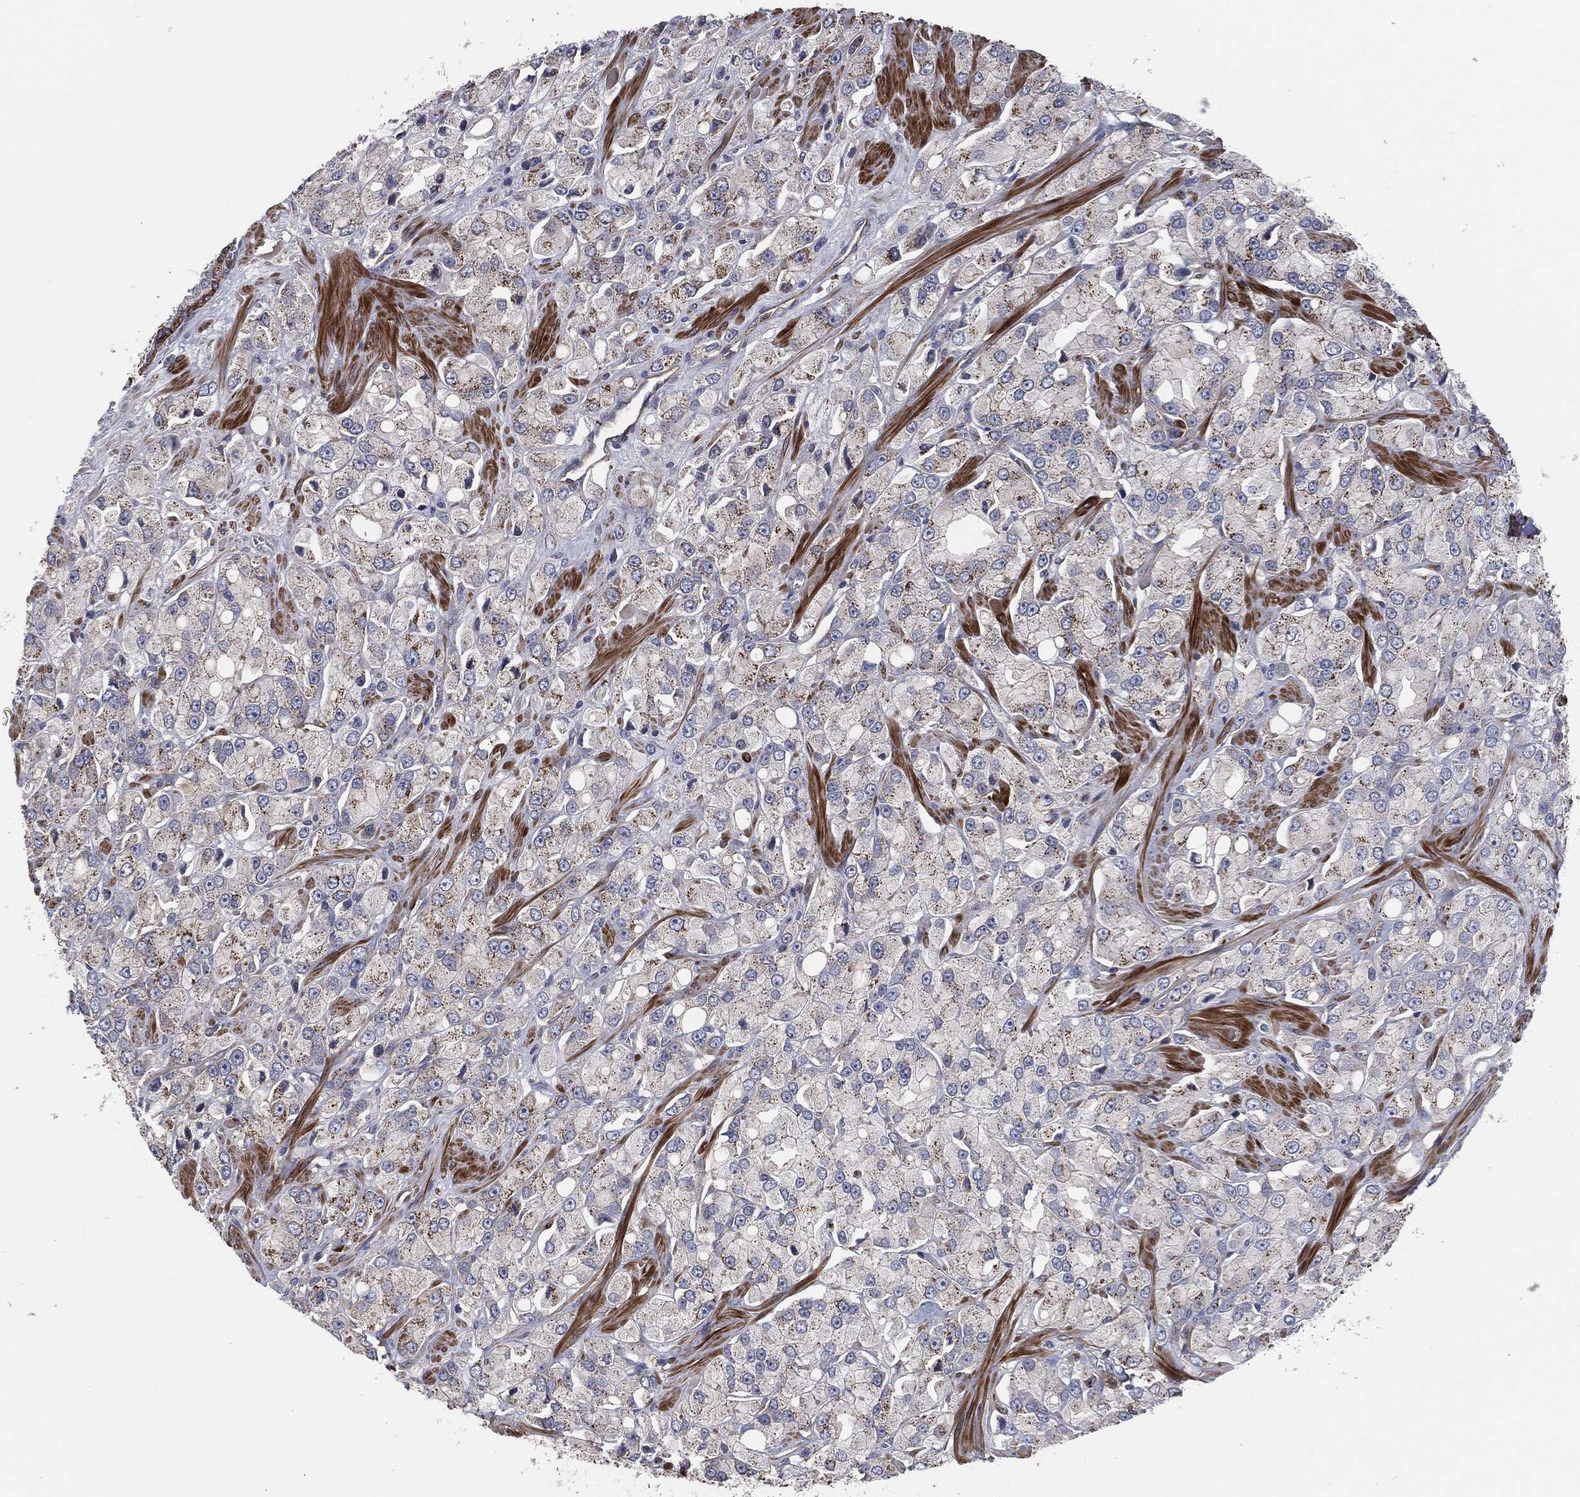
{"staining": {"intensity": "moderate", "quantity": "25%-75%", "location": "cytoplasmic/membranous"}, "tissue": "prostate cancer", "cell_type": "Tumor cells", "image_type": "cancer", "snomed": [{"axis": "morphology", "description": "Adenocarcinoma, NOS"}, {"axis": "topography", "description": "Prostate and seminal vesicle, NOS"}, {"axis": "topography", "description": "Prostate"}], "caption": "Prostate cancer was stained to show a protein in brown. There is medium levels of moderate cytoplasmic/membranous expression in about 25%-75% of tumor cells.", "gene": "SVIL", "patient": {"sex": "male", "age": 64}}